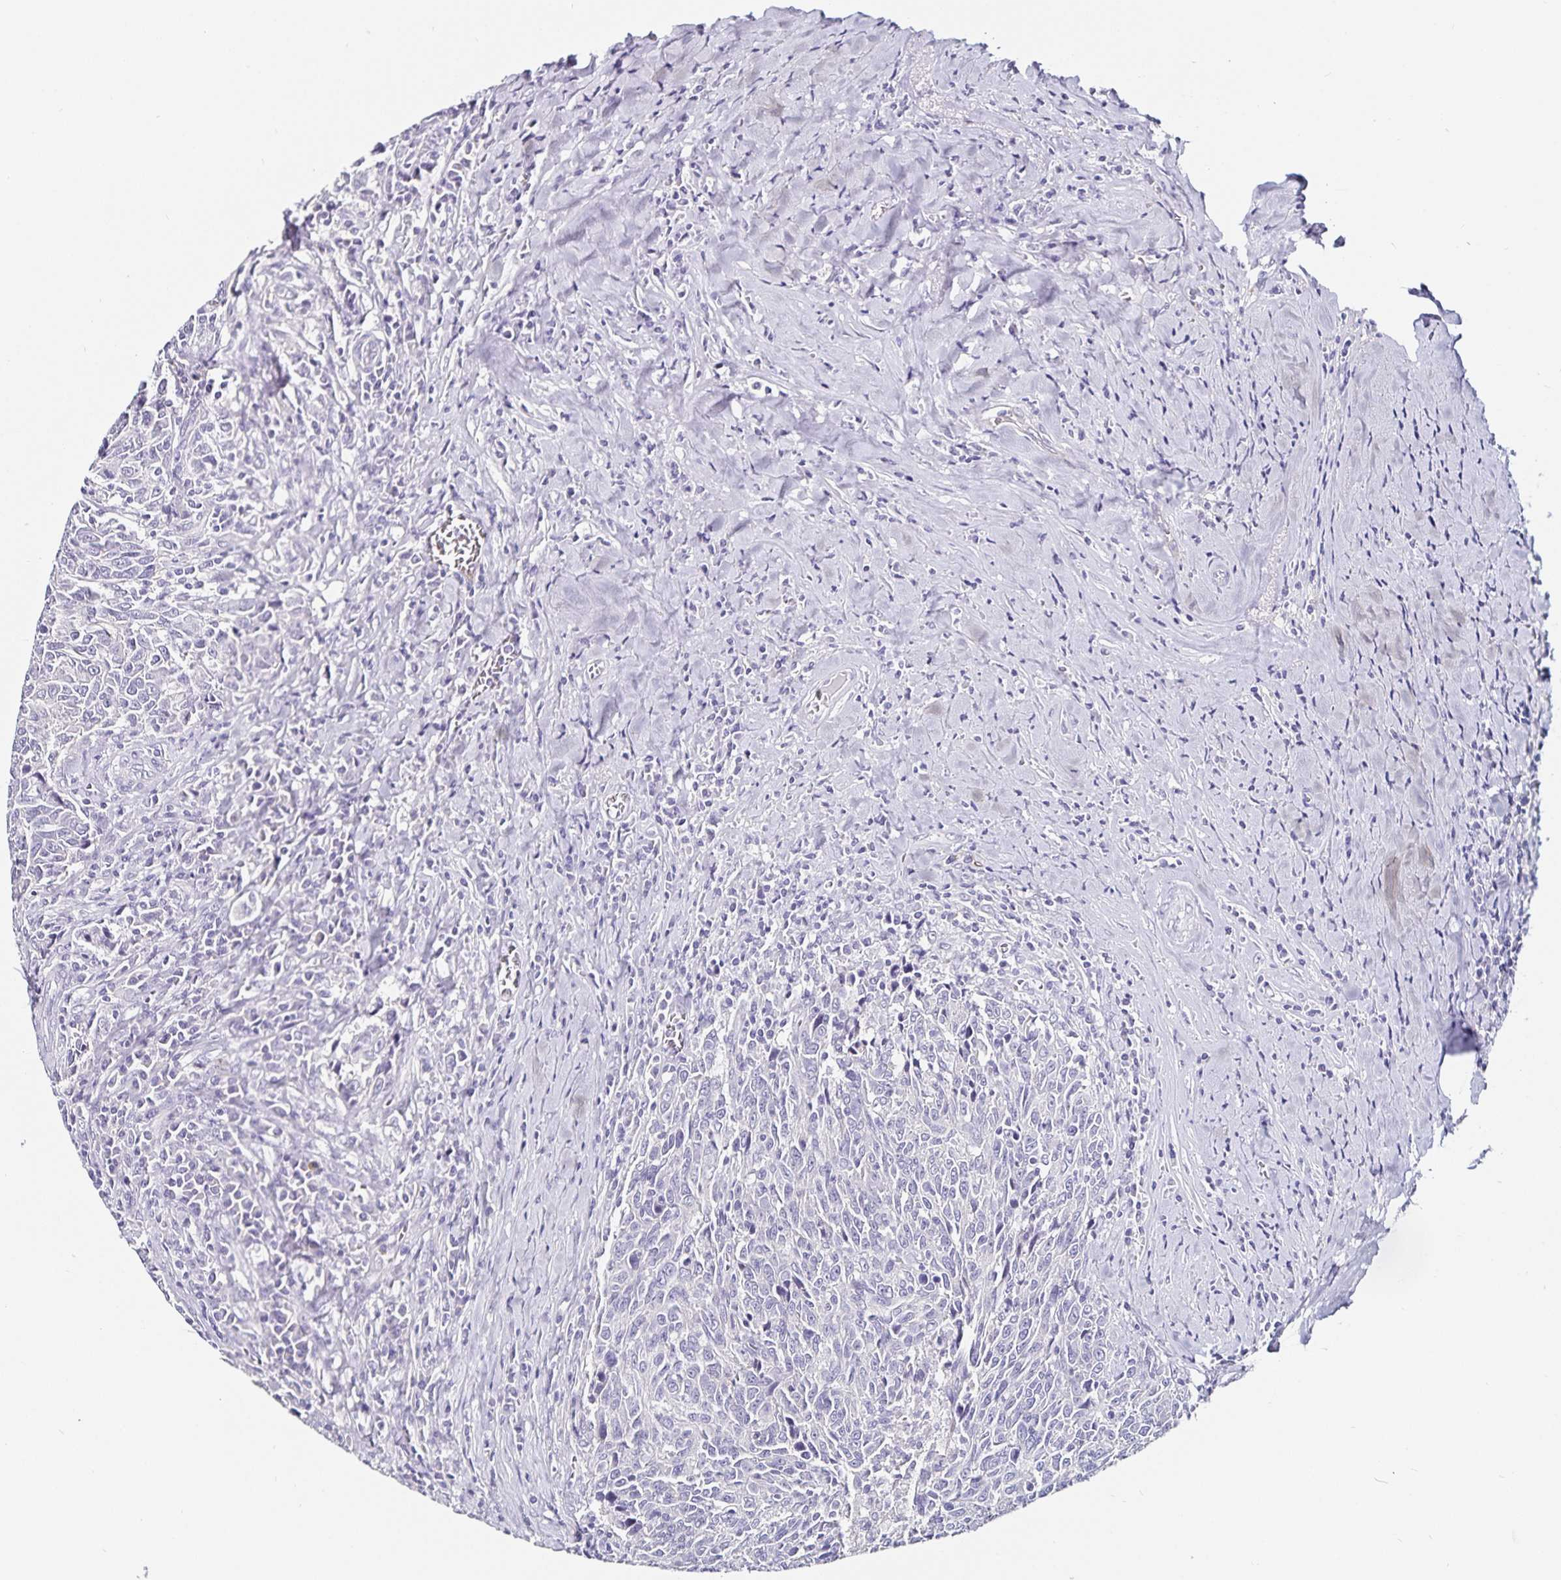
{"staining": {"intensity": "negative", "quantity": "none", "location": "none"}, "tissue": "breast cancer", "cell_type": "Tumor cells", "image_type": "cancer", "snomed": [{"axis": "morphology", "description": "Duct carcinoma"}, {"axis": "topography", "description": "Breast"}], "caption": "DAB immunohistochemical staining of breast cancer (infiltrating ductal carcinoma) exhibits no significant positivity in tumor cells.", "gene": "TSPAN7", "patient": {"sex": "female", "age": 50}}